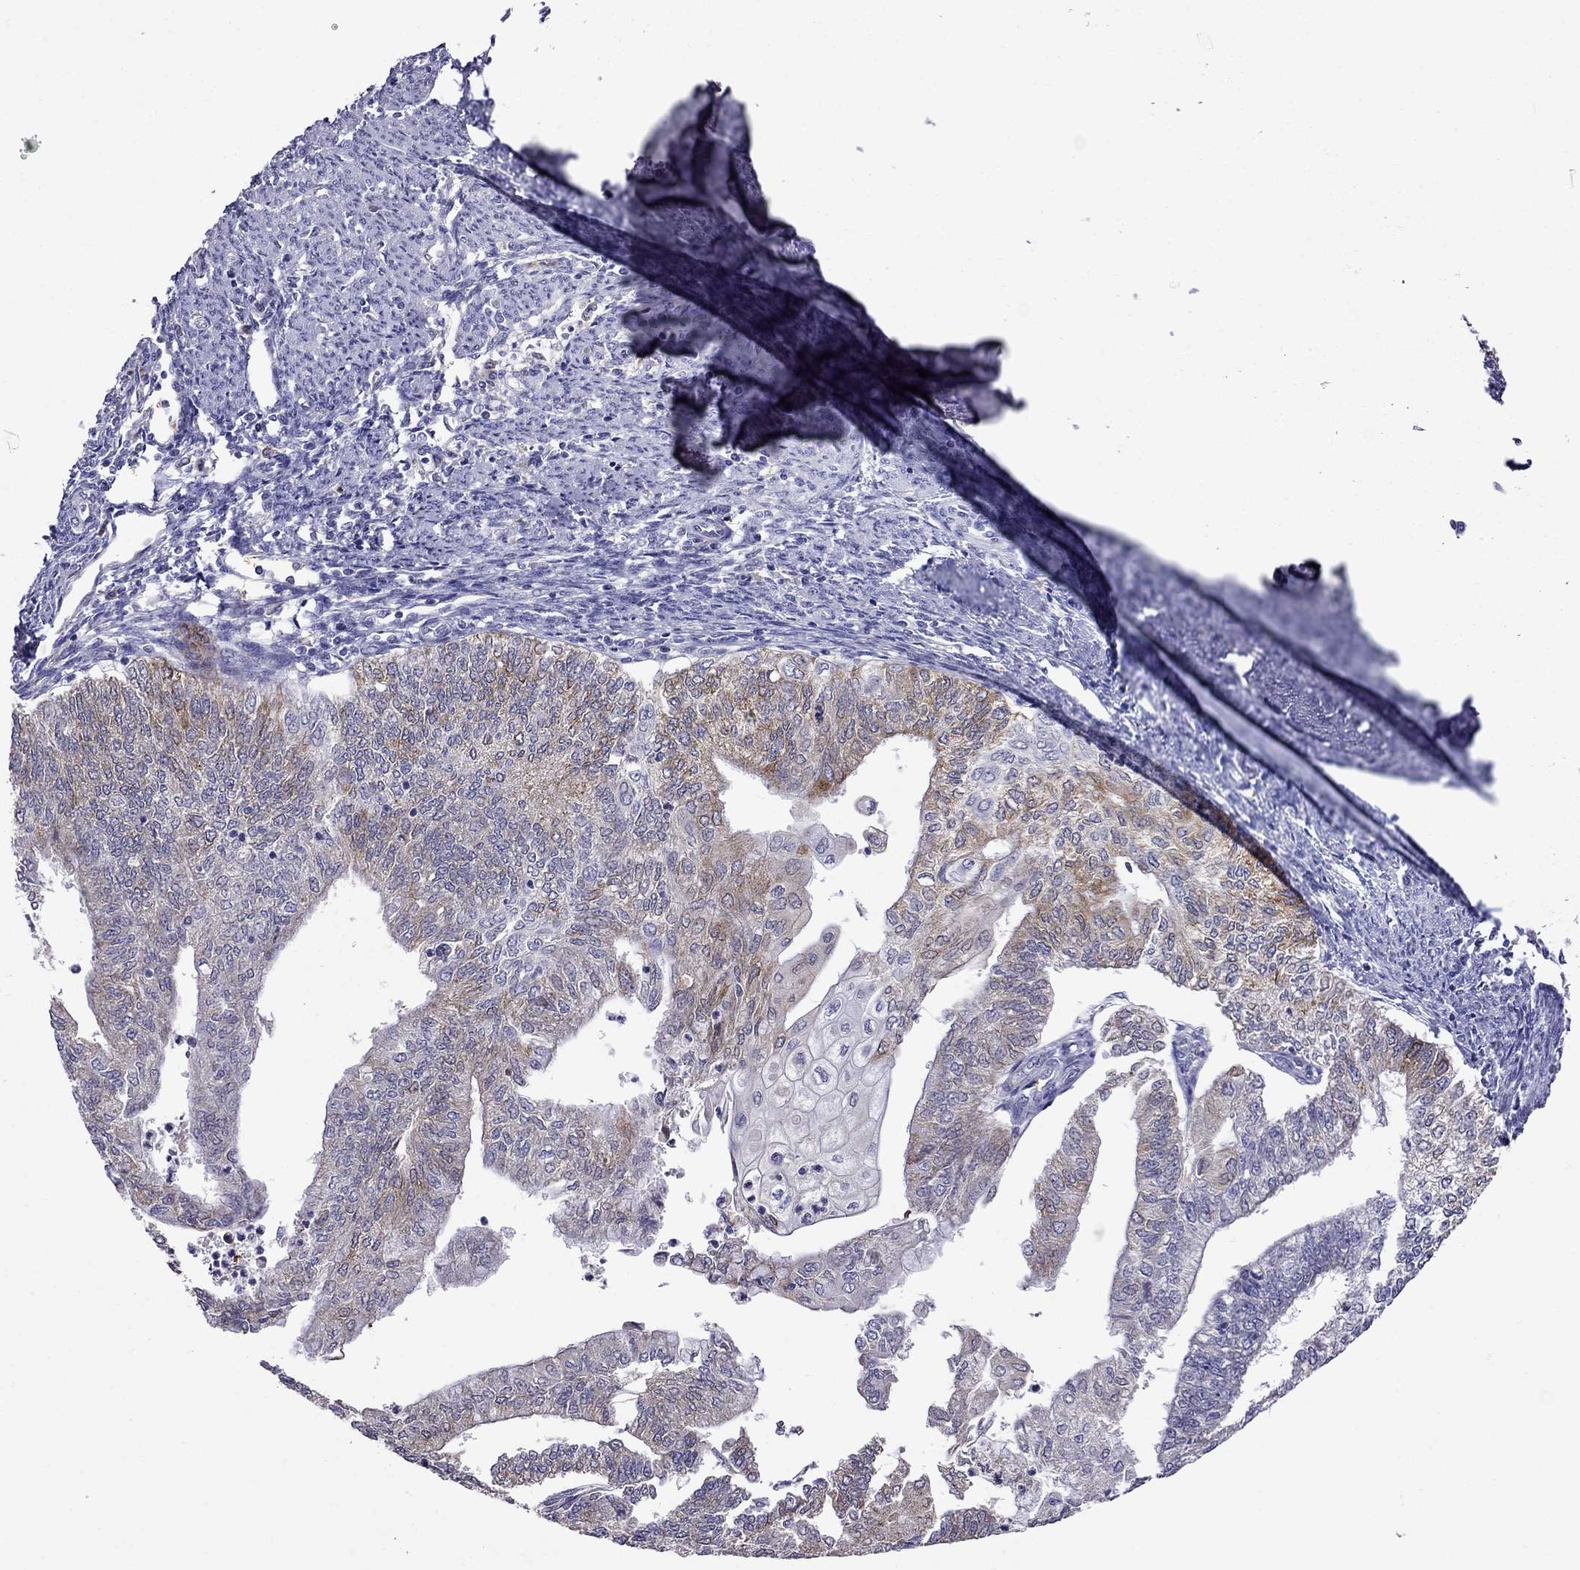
{"staining": {"intensity": "moderate", "quantity": "<25%", "location": "cytoplasmic/membranous"}, "tissue": "endometrial cancer", "cell_type": "Tumor cells", "image_type": "cancer", "snomed": [{"axis": "morphology", "description": "Adenocarcinoma, NOS"}, {"axis": "topography", "description": "Endometrium"}], "caption": "This is a photomicrograph of immunohistochemistry (IHC) staining of endometrial cancer (adenocarcinoma), which shows moderate staining in the cytoplasmic/membranous of tumor cells.", "gene": "ADAM28", "patient": {"sex": "female", "age": 59}}